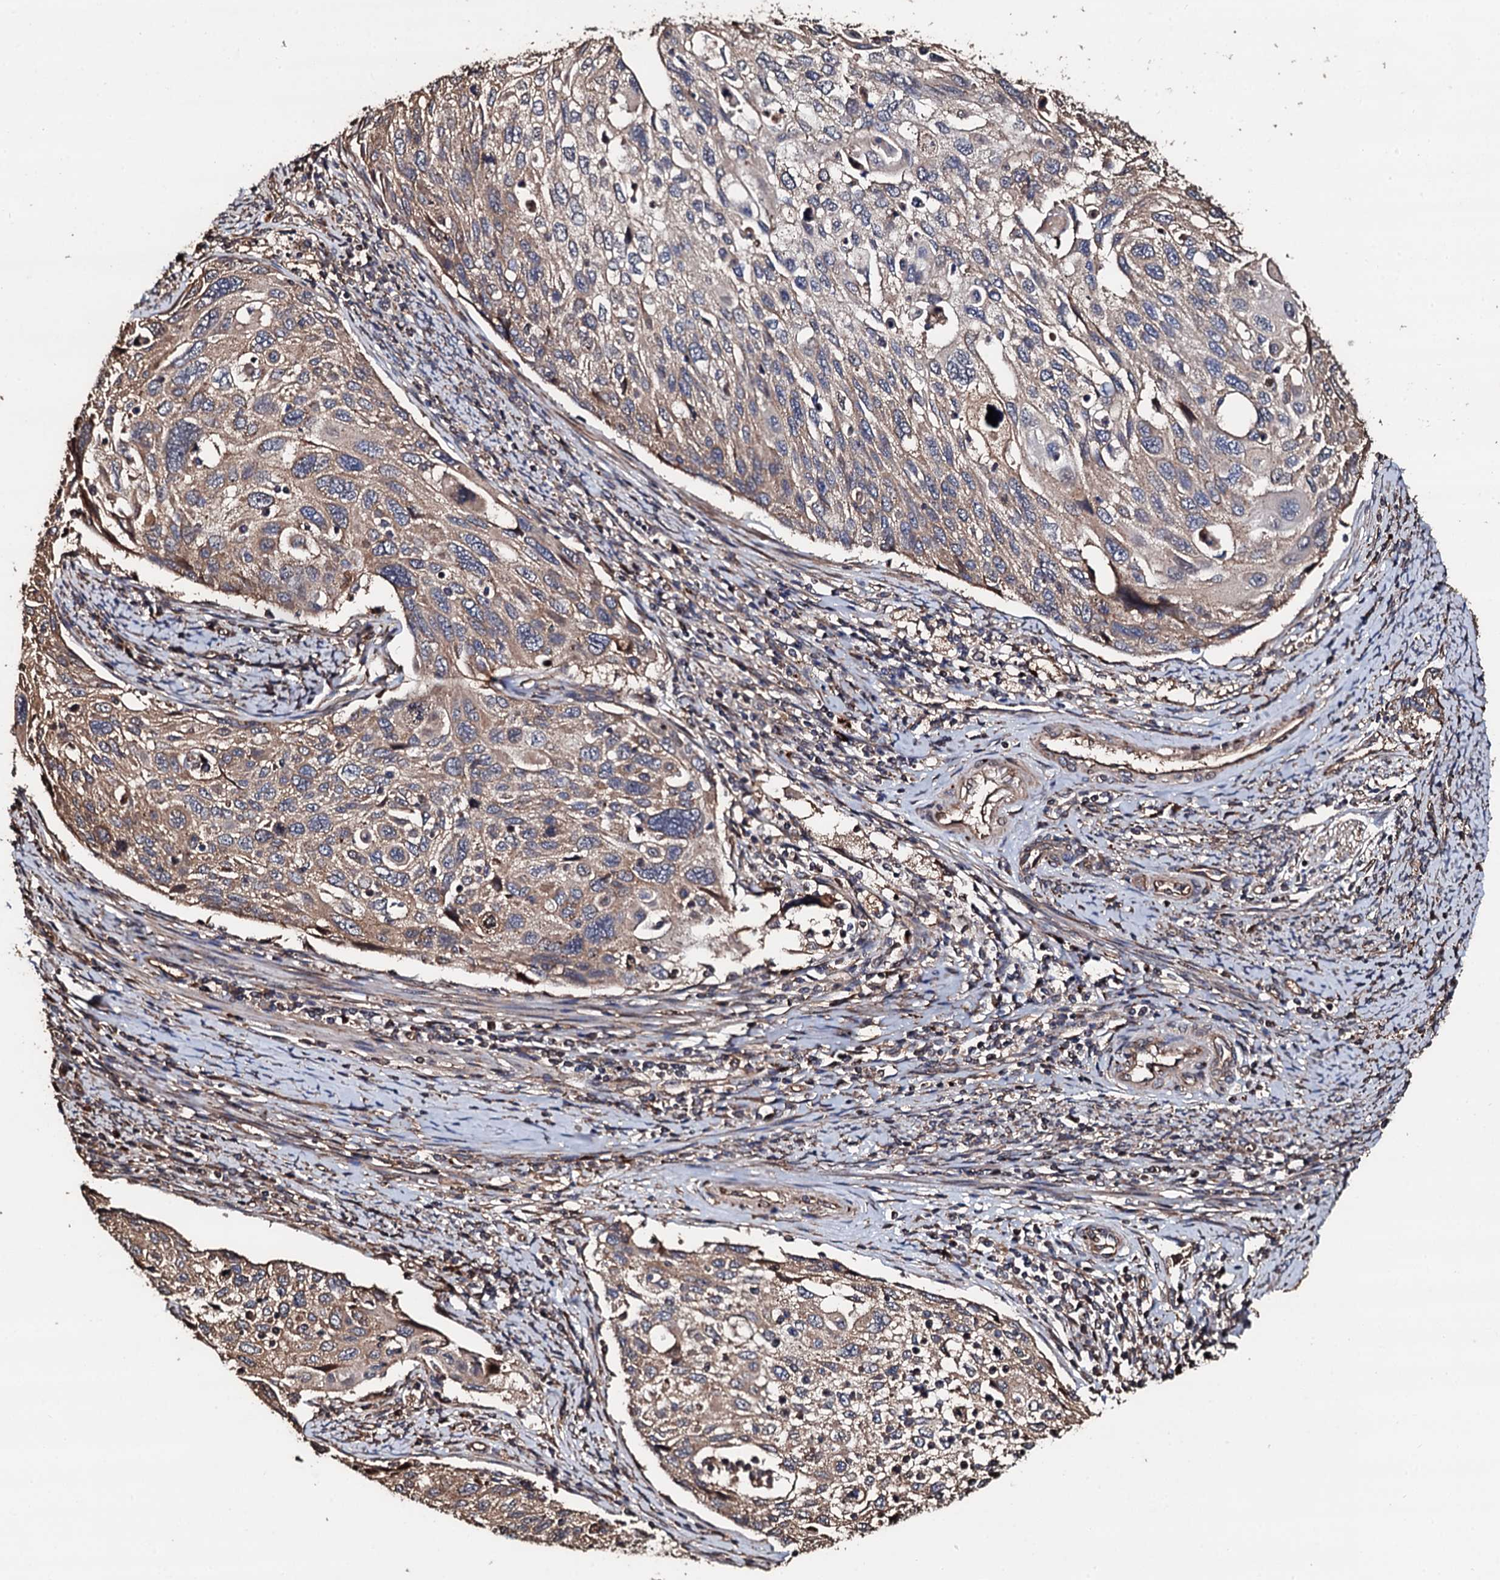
{"staining": {"intensity": "moderate", "quantity": ">75%", "location": "cytoplasmic/membranous"}, "tissue": "cervical cancer", "cell_type": "Tumor cells", "image_type": "cancer", "snomed": [{"axis": "morphology", "description": "Squamous cell carcinoma, NOS"}, {"axis": "topography", "description": "Cervix"}], "caption": "This micrograph demonstrates IHC staining of cervical squamous cell carcinoma, with medium moderate cytoplasmic/membranous expression in approximately >75% of tumor cells.", "gene": "CKAP5", "patient": {"sex": "female", "age": 70}}